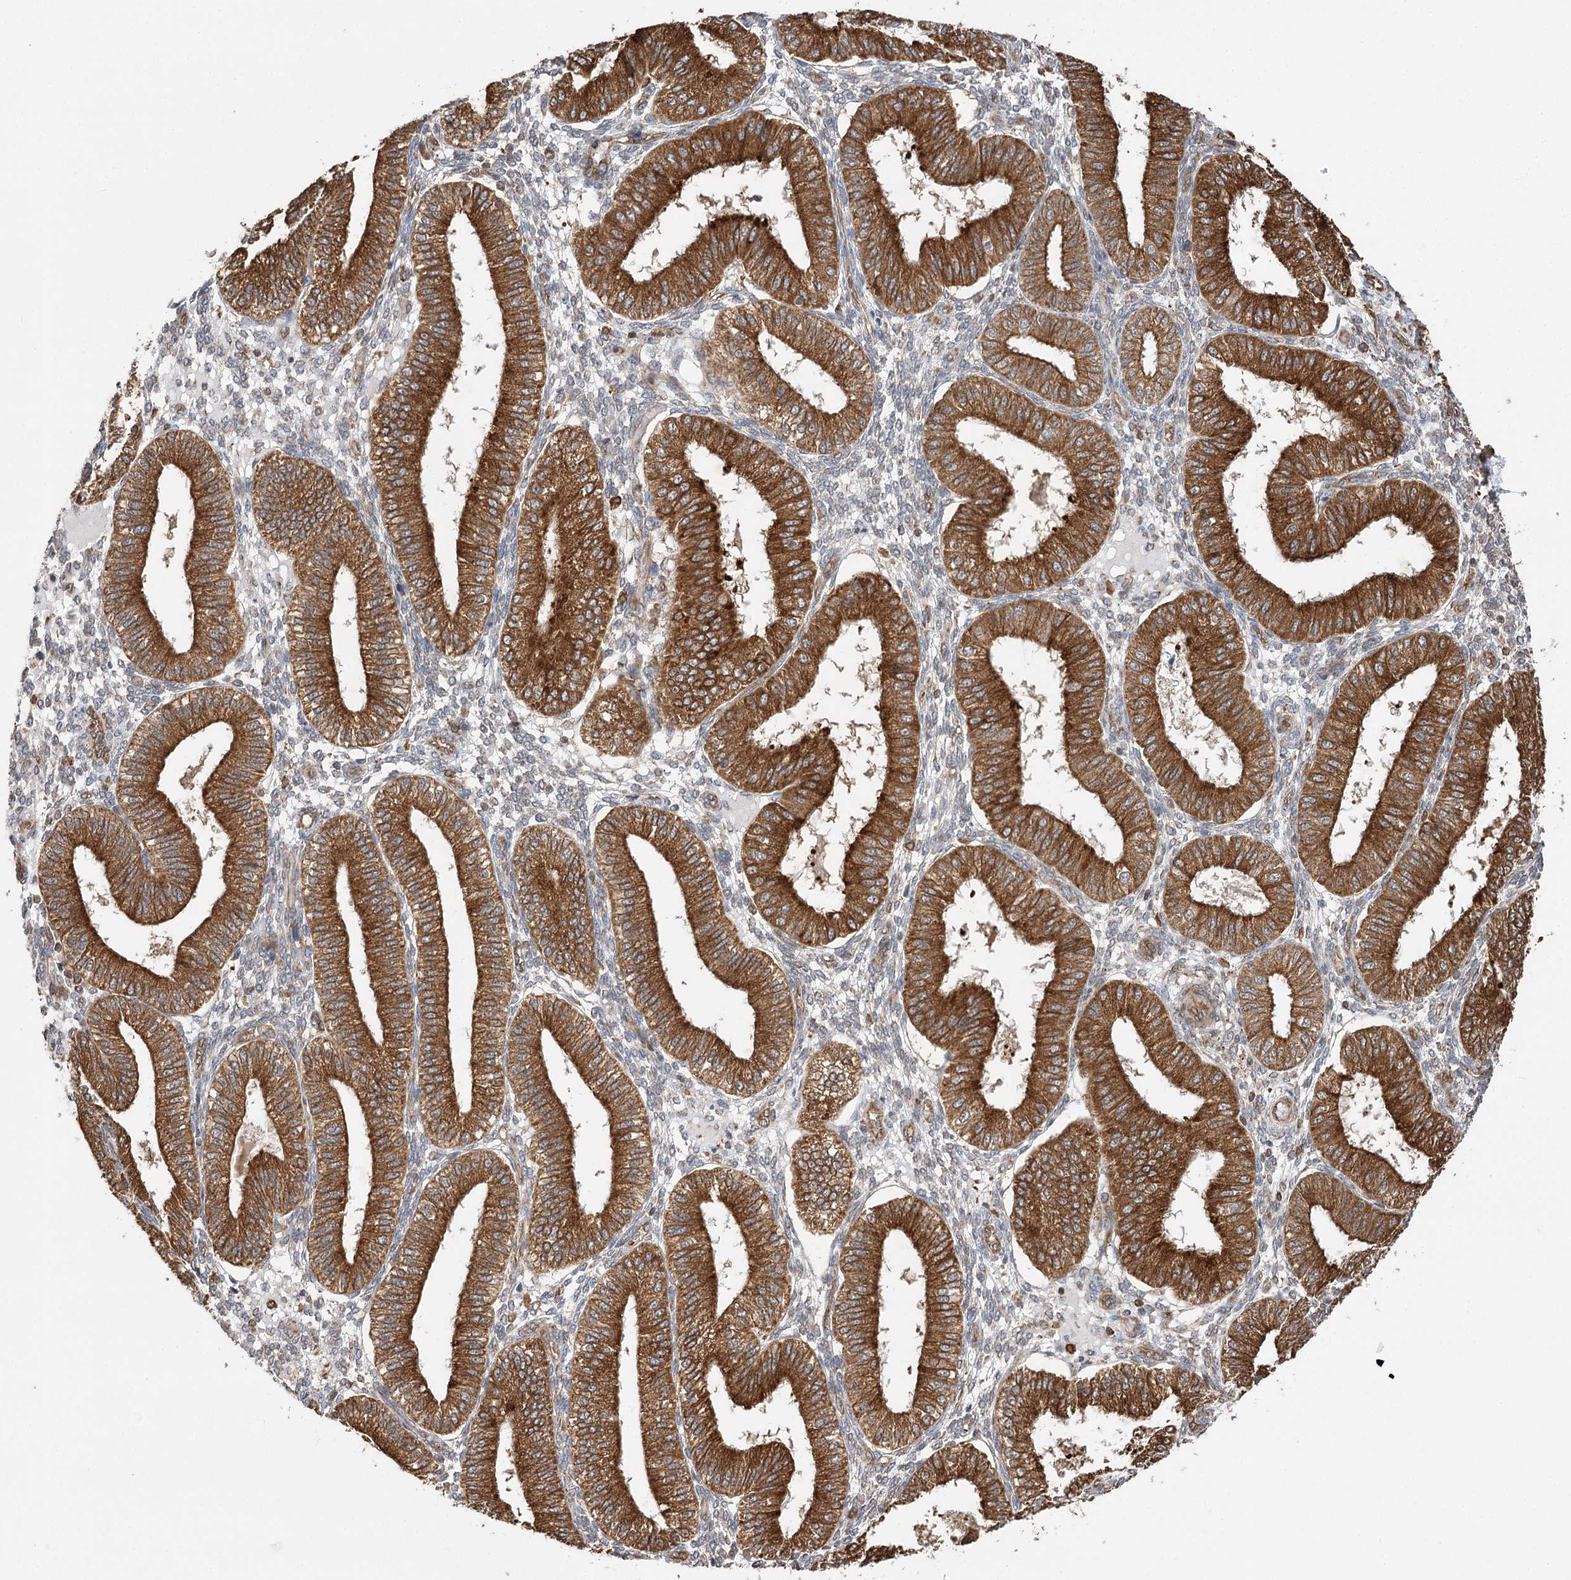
{"staining": {"intensity": "weak", "quantity": "<25%", "location": "cytoplasmic/membranous"}, "tissue": "endometrium", "cell_type": "Cells in endometrial stroma", "image_type": "normal", "snomed": [{"axis": "morphology", "description": "Normal tissue, NOS"}, {"axis": "topography", "description": "Endometrium"}], "caption": "Immunohistochemical staining of benign human endometrium exhibits no significant expression in cells in endometrial stroma.", "gene": "DNAJB14", "patient": {"sex": "female", "age": 39}}